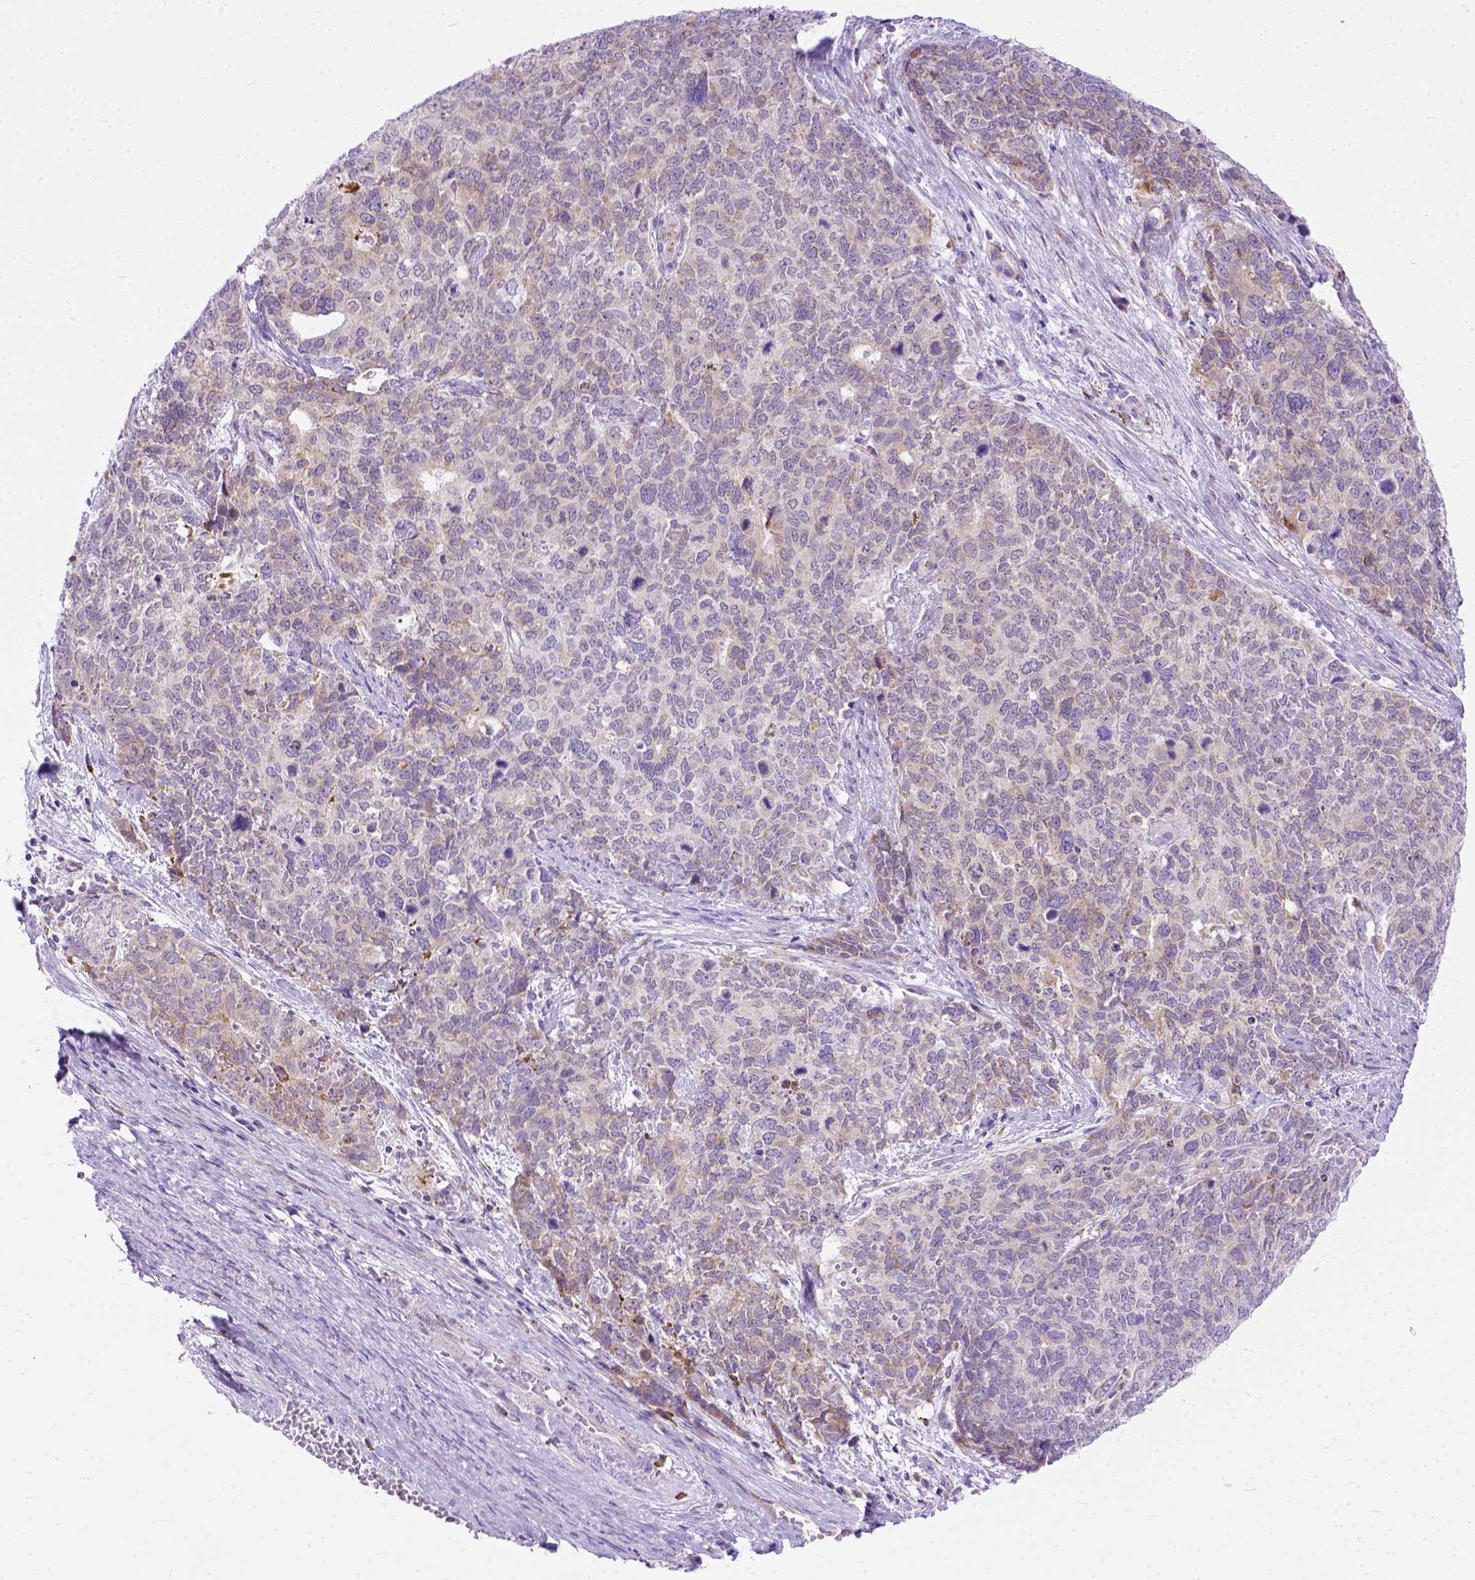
{"staining": {"intensity": "moderate", "quantity": "25%-75%", "location": "cytoplasmic/membranous"}, "tissue": "cervical cancer", "cell_type": "Tumor cells", "image_type": "cancer", "snomed": [{"axis": "morphology", "description": "Squamous cell carcinoma, NOS"}, {"axis": "topography", "description": "Cervix"}], "caption": "Immunohistochemistry (DAB (3,3'-diaminobenzidine)) staining of cervical squamous cell carcinoma shows moderate cytoplasmic/membranous protein positivity in approximately 25%-75% of tumor cells.", "gene": "PLK4", "patient": {"sex": "female", "age": 63}}